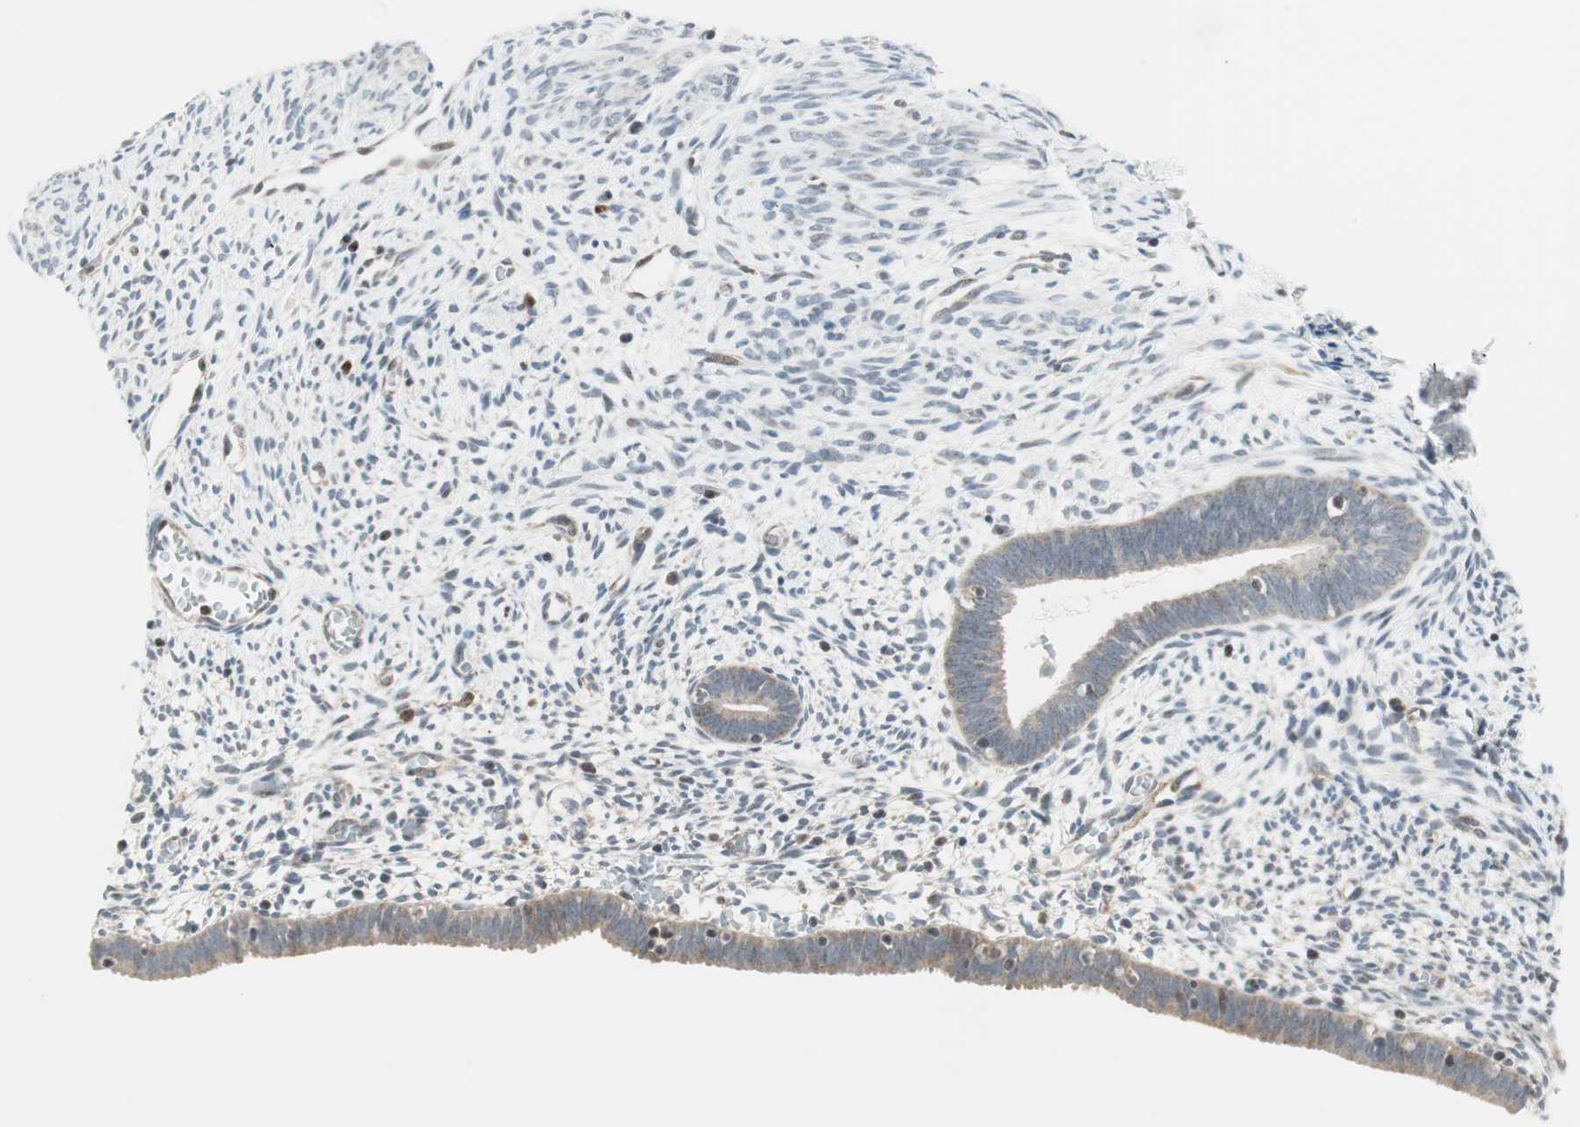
{"staining": {"intensity": "negative", "quantity": "none", "location": "none"}, "tissue": "endometrium", "cell_type": "Cells in endometrial stroma", "image_type": "normal", "snomed": [{"axis": "morphology", "description": "Normal tissue, NOS"}, {"axis": "morphology", "description": "Atrophy, NOS"}, {"axis": "topography", "description": "Uterus"}, {"axis": "topography", "description": "Endometrium"}], "caption": "Cells in endometrial stroma show no significant protein staining in normal endometrium. (Stains: DAB (3,3'-diaminobenzidine) immunohistochemistry with hematoxylin counter stain, Microscopy: brightfield microscopy at high magnification).", "gene": "TPT1", "patient": {"sex": "female", "age": 68}}